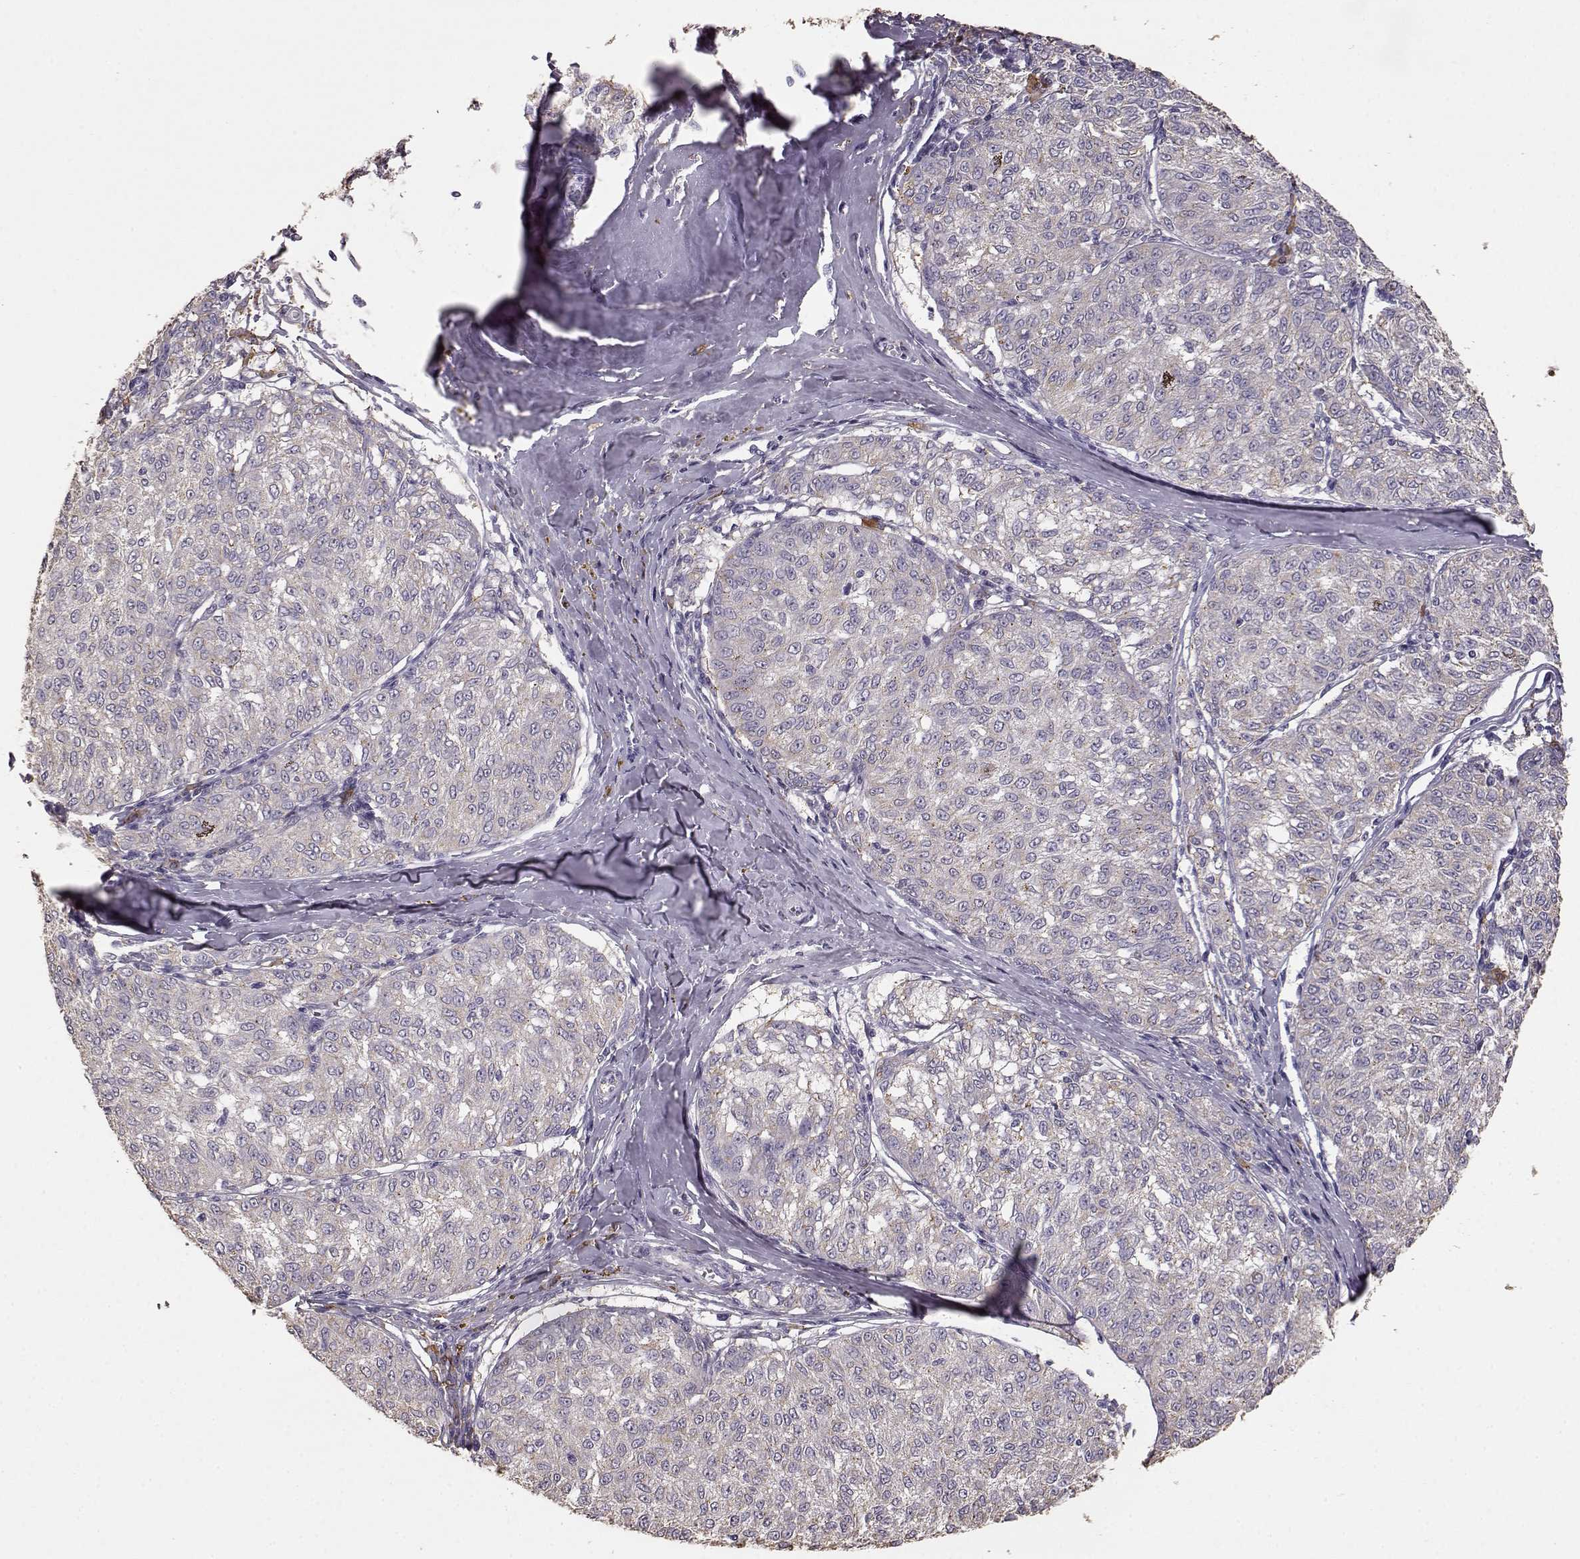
{"staining": {"intensity": "negative", "quantity": "none", "location": "none"}, "tissue": "melanoma", "cell_type": "Tumor cells", "image_type": "cancer", "snomed": [{"axis": "morphology", "description": "Malignant melanoma, NOS"}, {"axis": "topography", "description": "Skin"}], "caption": "Micrograph shows no protein positivity in tumor cells of melanoma tissue. (DAB immunohistochemistry, high magnification).", "gene": "GABRG3", "patient": {"sex": "female", "age": 72}}